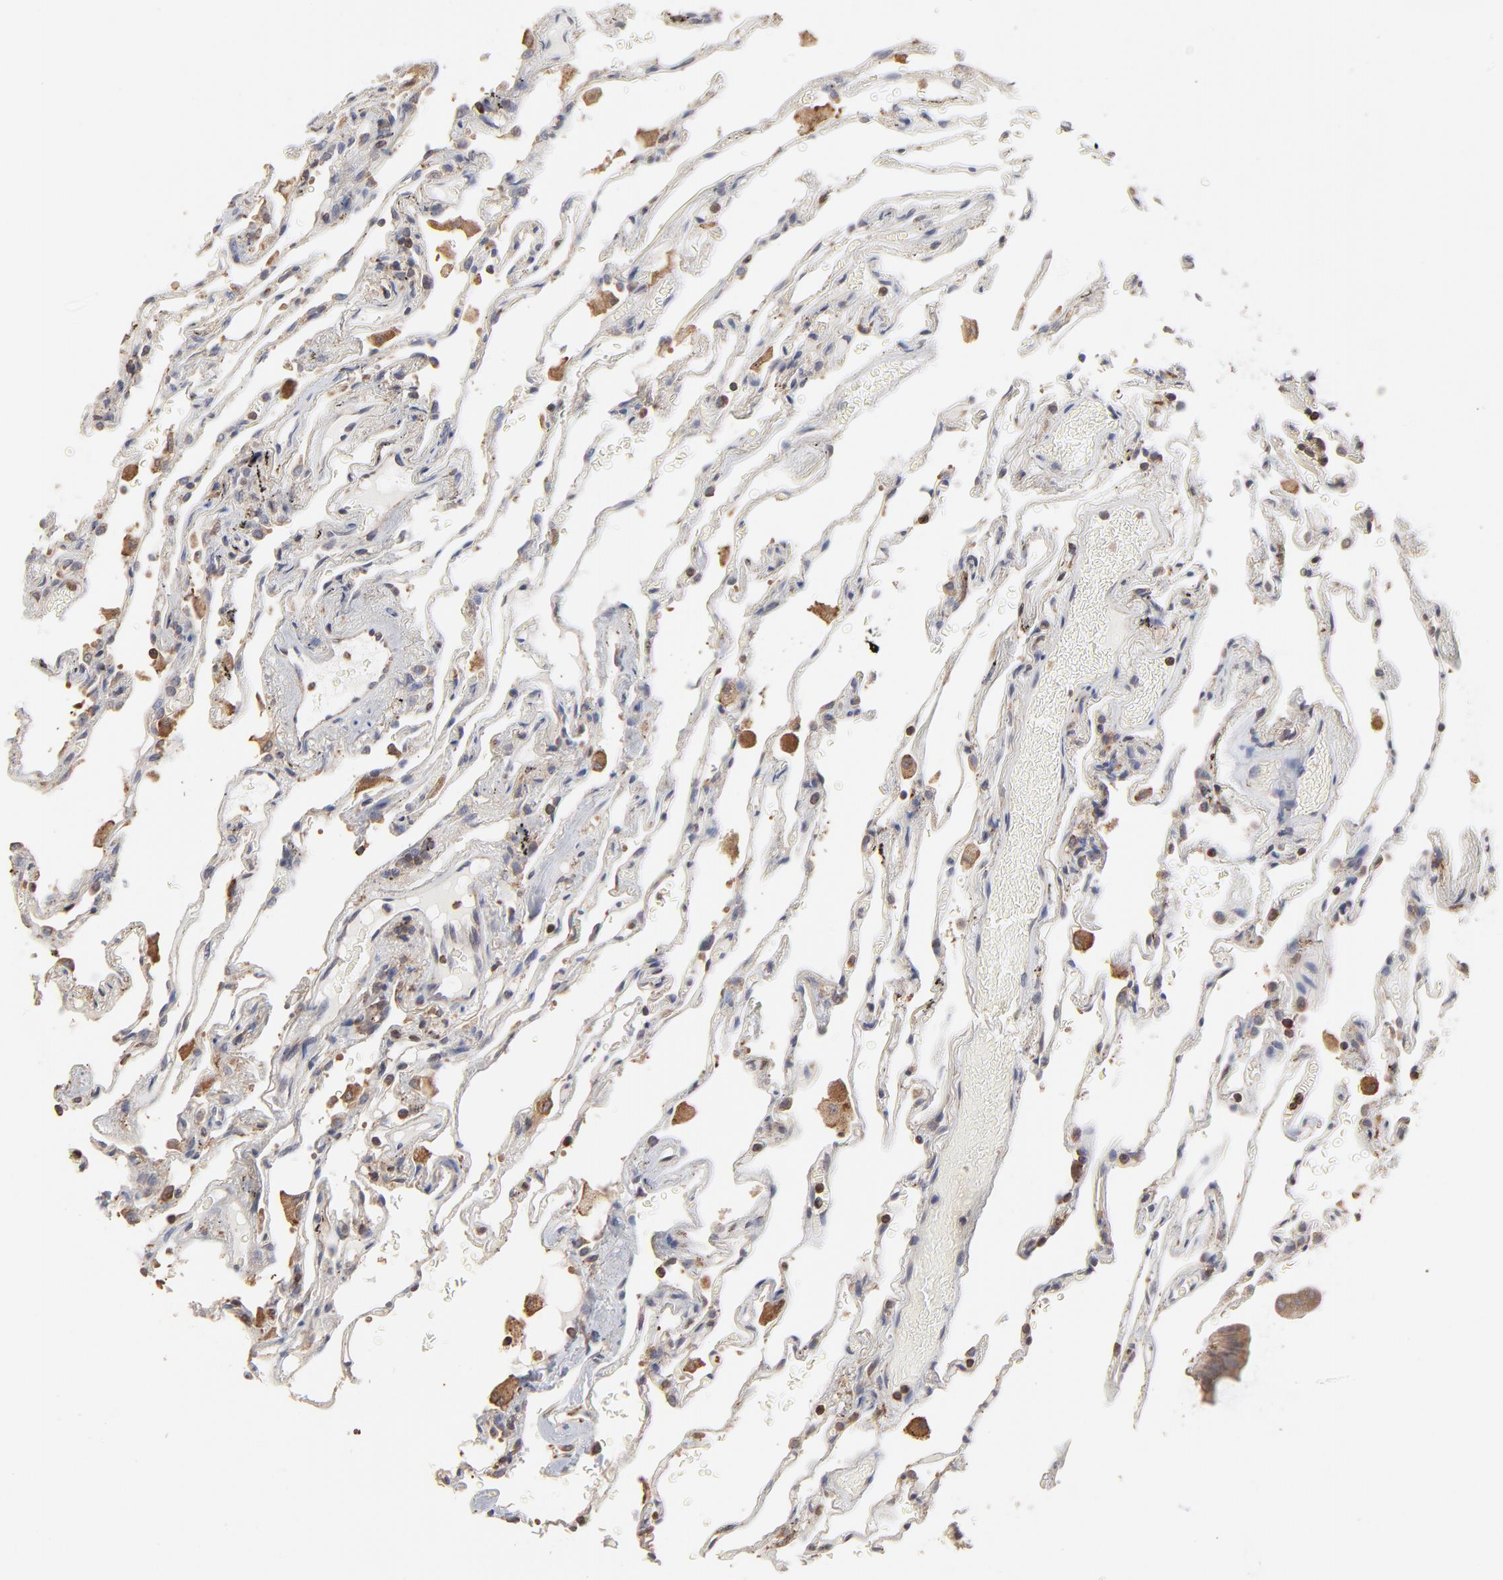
{"staining": {"intensity": "weak", "quantity": "25%-75%", "location": "cytoplasmic/membranous"}, "tissue": "lung", "cell_type": "Alveolar cells", "image_type": "normal", "snomed": [{"axis": "morphology", "description": "Normal tissue, NOS"}, {"axis": "morphology", "description": "Inflammation, NOS"}, {"axis": "topography", "description": "Lung"}], "caption": "High-power microscopy captured an immunohistochemistry (IHC) photomicrograph of normal lung, revealing weak cytoplasmic/membranous staining in approximately 25%-75% of alveolar cells.", "gene": "RNF213", "patient": {"sex": "male", "age": 69}}